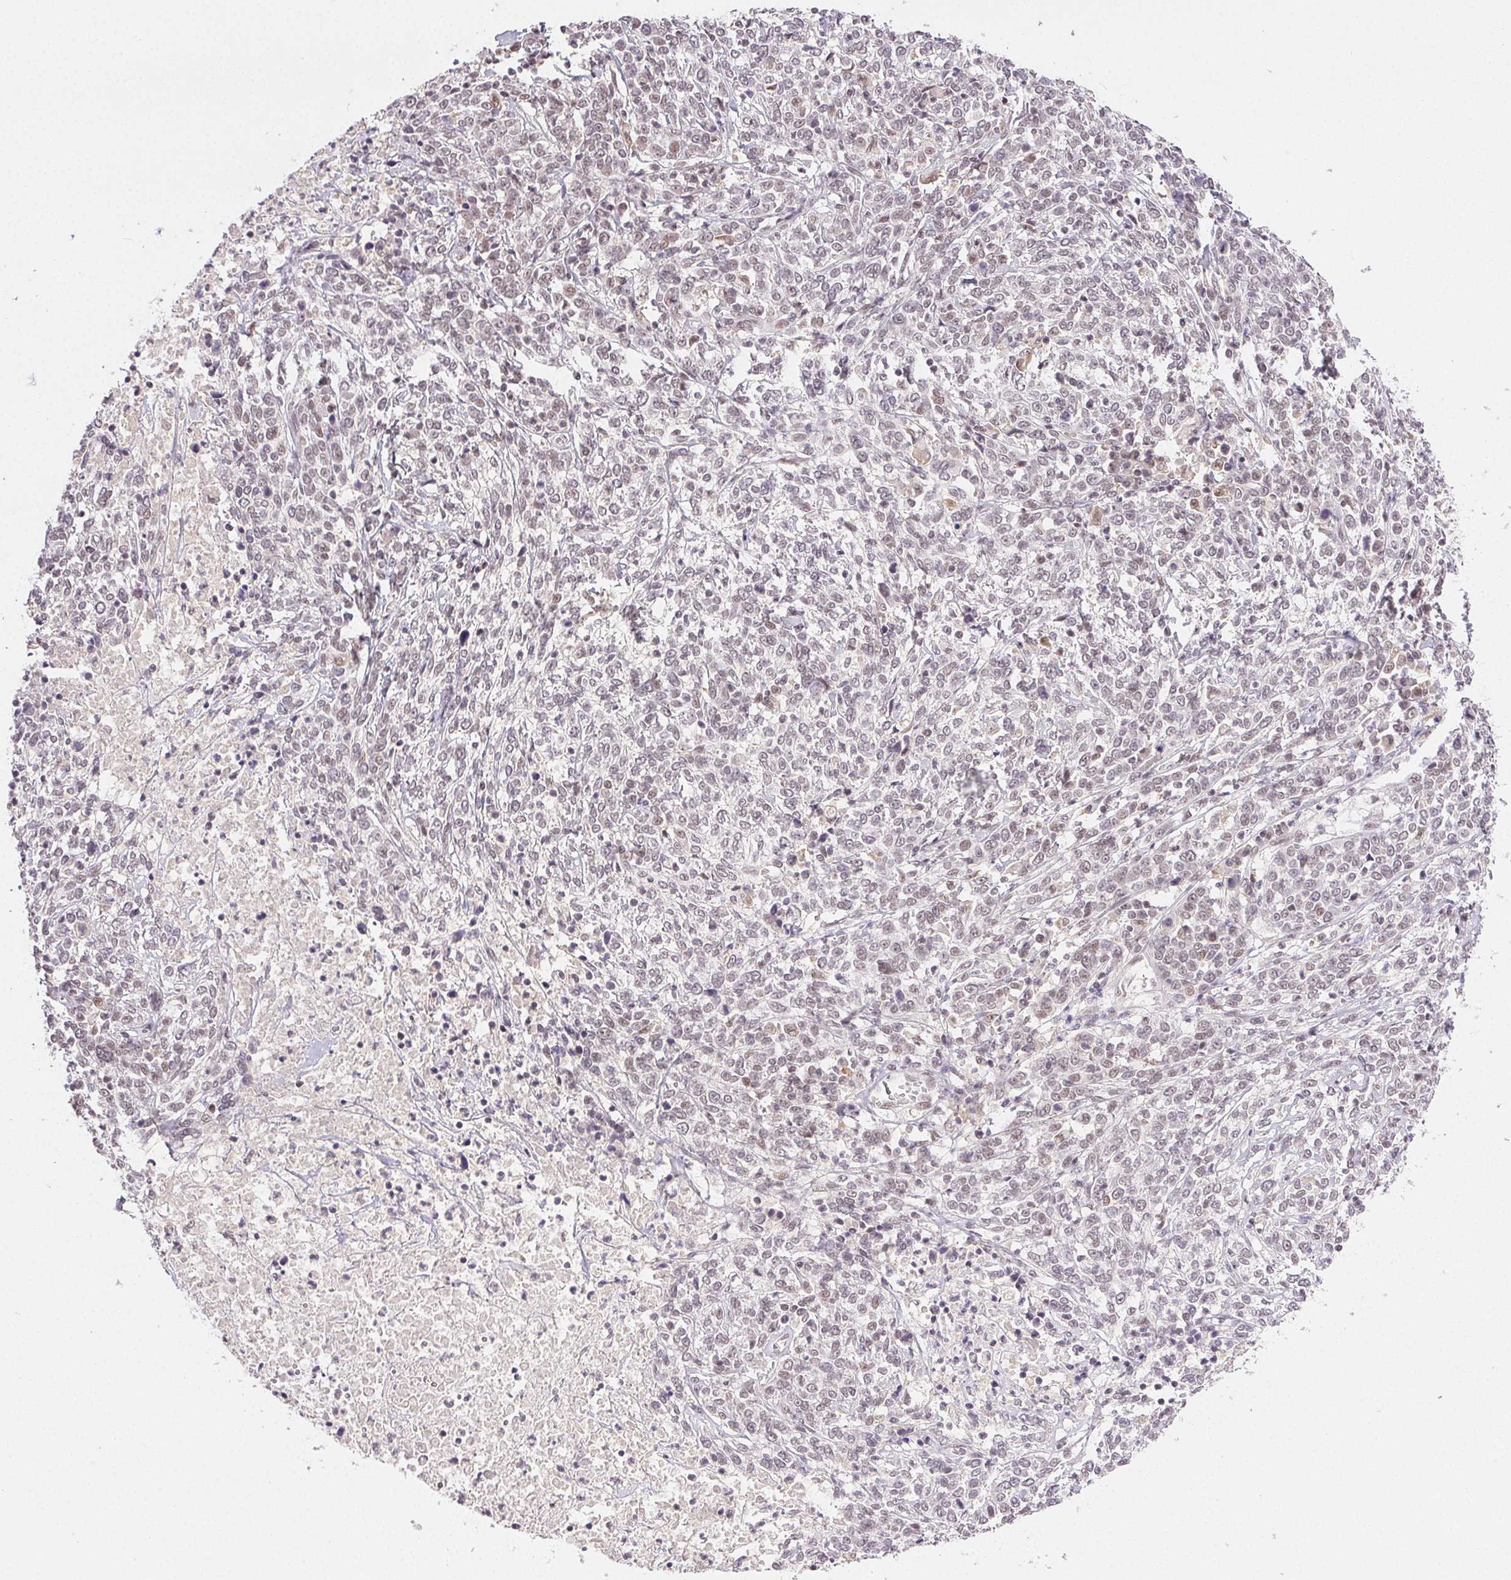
{"staining": {"intensity": "moderate", "quantity": "25%-75%", "location": "nuclear"}, "tissue": "cervical cancer", "cell_type": "Tumor cells", "image_type": "cancer", "snomed": [{"axis": "morphology", "description": "Squamous cell carcinoma, NOS"}, {"axis": "topography", "description": "Cervix"}], "caption": "This photomicrograph exhibits cervical cancer (squamous cell carcinoma) stained with IHC to label a protein in brown. The nuclear of tumor cells show moderate positivity for the protein. Nuclei are counter-stained blue.", "gene": "PRPF18", "patient": {"sex": "female", "age": 46}}